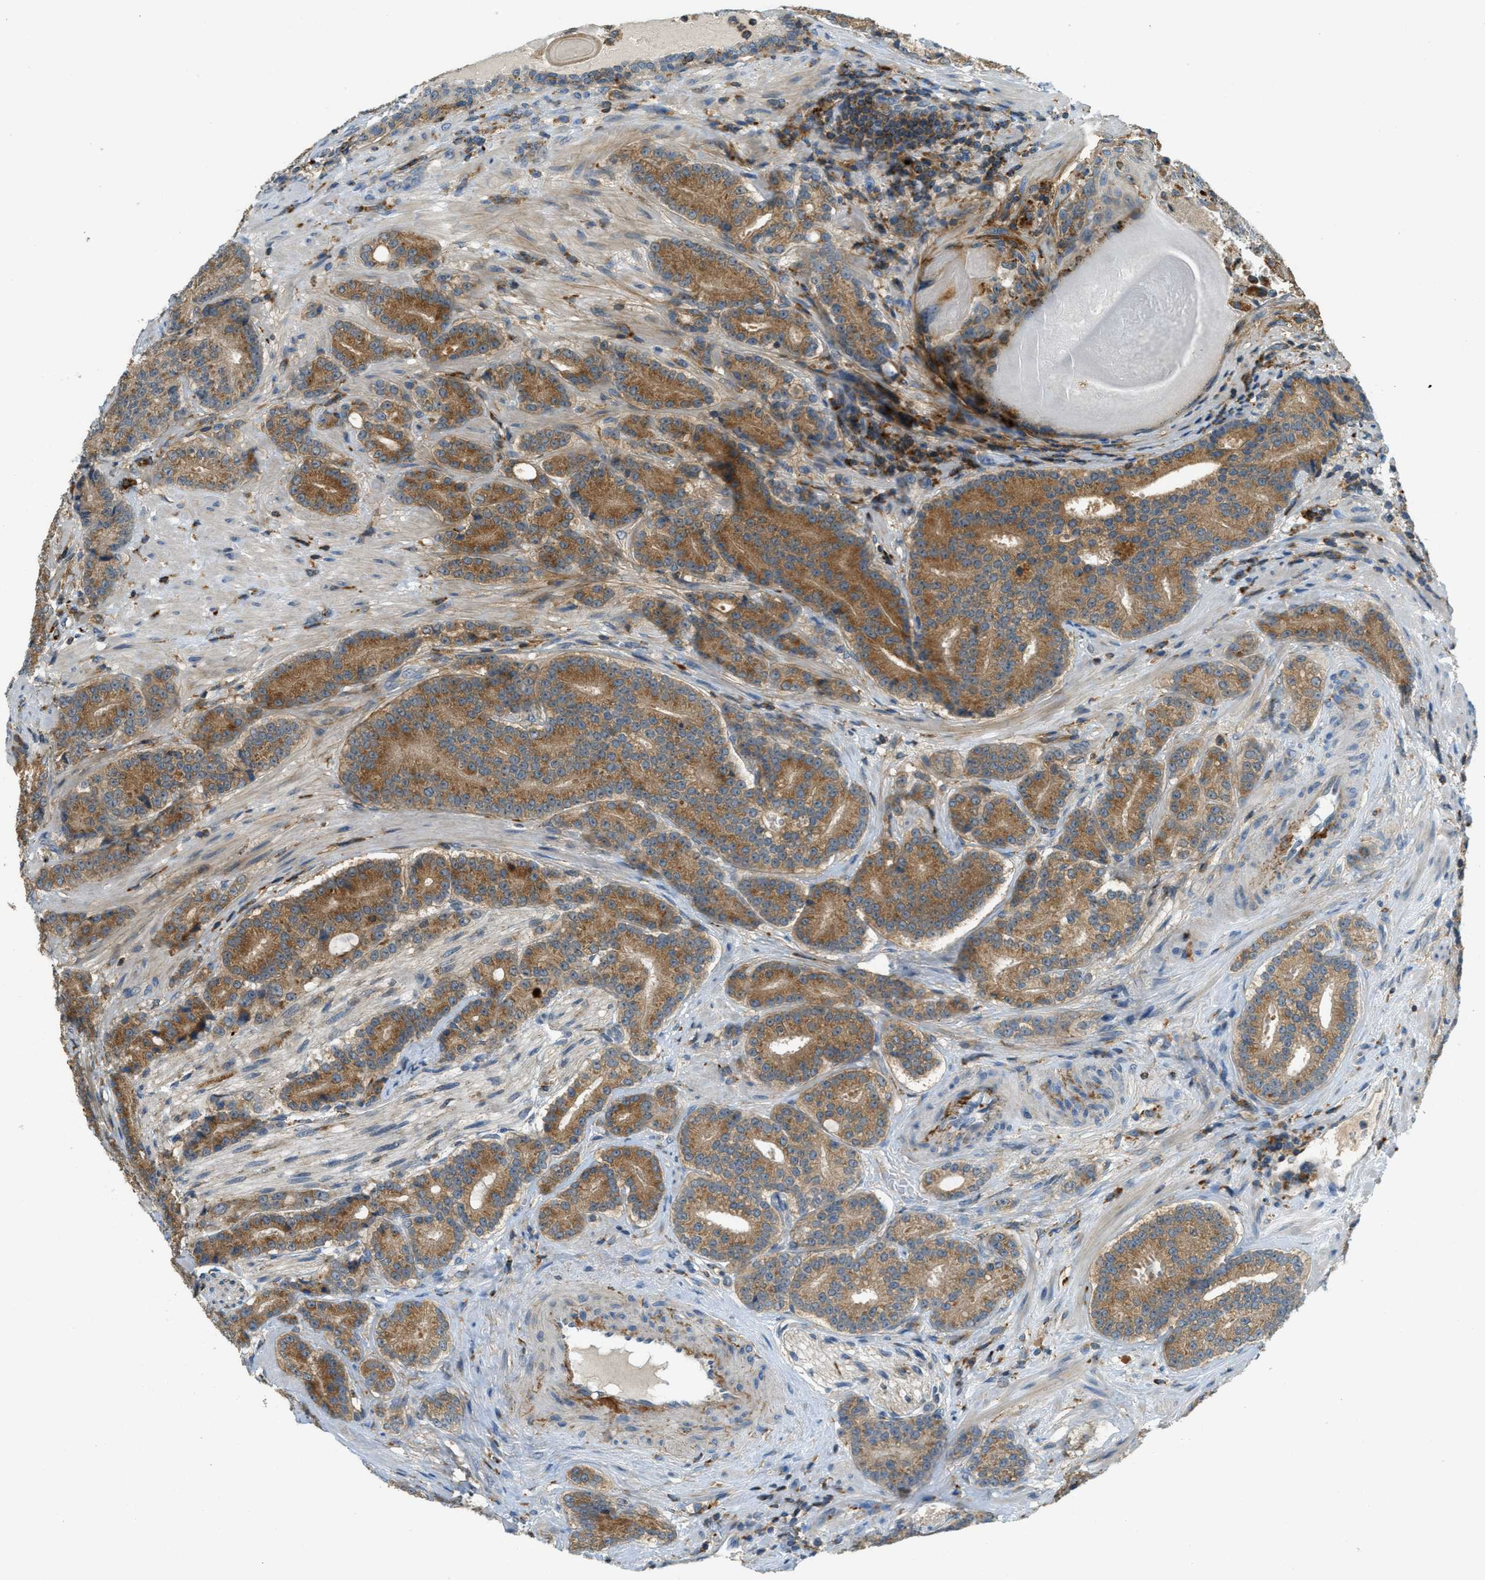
{"staining": {"intensity": "moderate", "quantity": ">75%", "location": "cytoplasmic/membranous"}, "tissue": "prostate cancer", "cell_type": "Tumor cells", "image_type": "cancer", "snomed": [{"axis": "morphology", "description": "Adenocarcinoma, High grade"}, {"axis": "topography", "description": "Prostate"}], "caption": "This micrograph shows adenocarcinoma (high-grade) (prostate) stained with immunohistochemistry to label a protein in brown. The cytoplasmic/membranous of tumor cells show moderate positivity for the protein. Nuclei are counter-stained blue.", "gene": "PLBD2", "patient": {"sex": "male", "age": 61}}